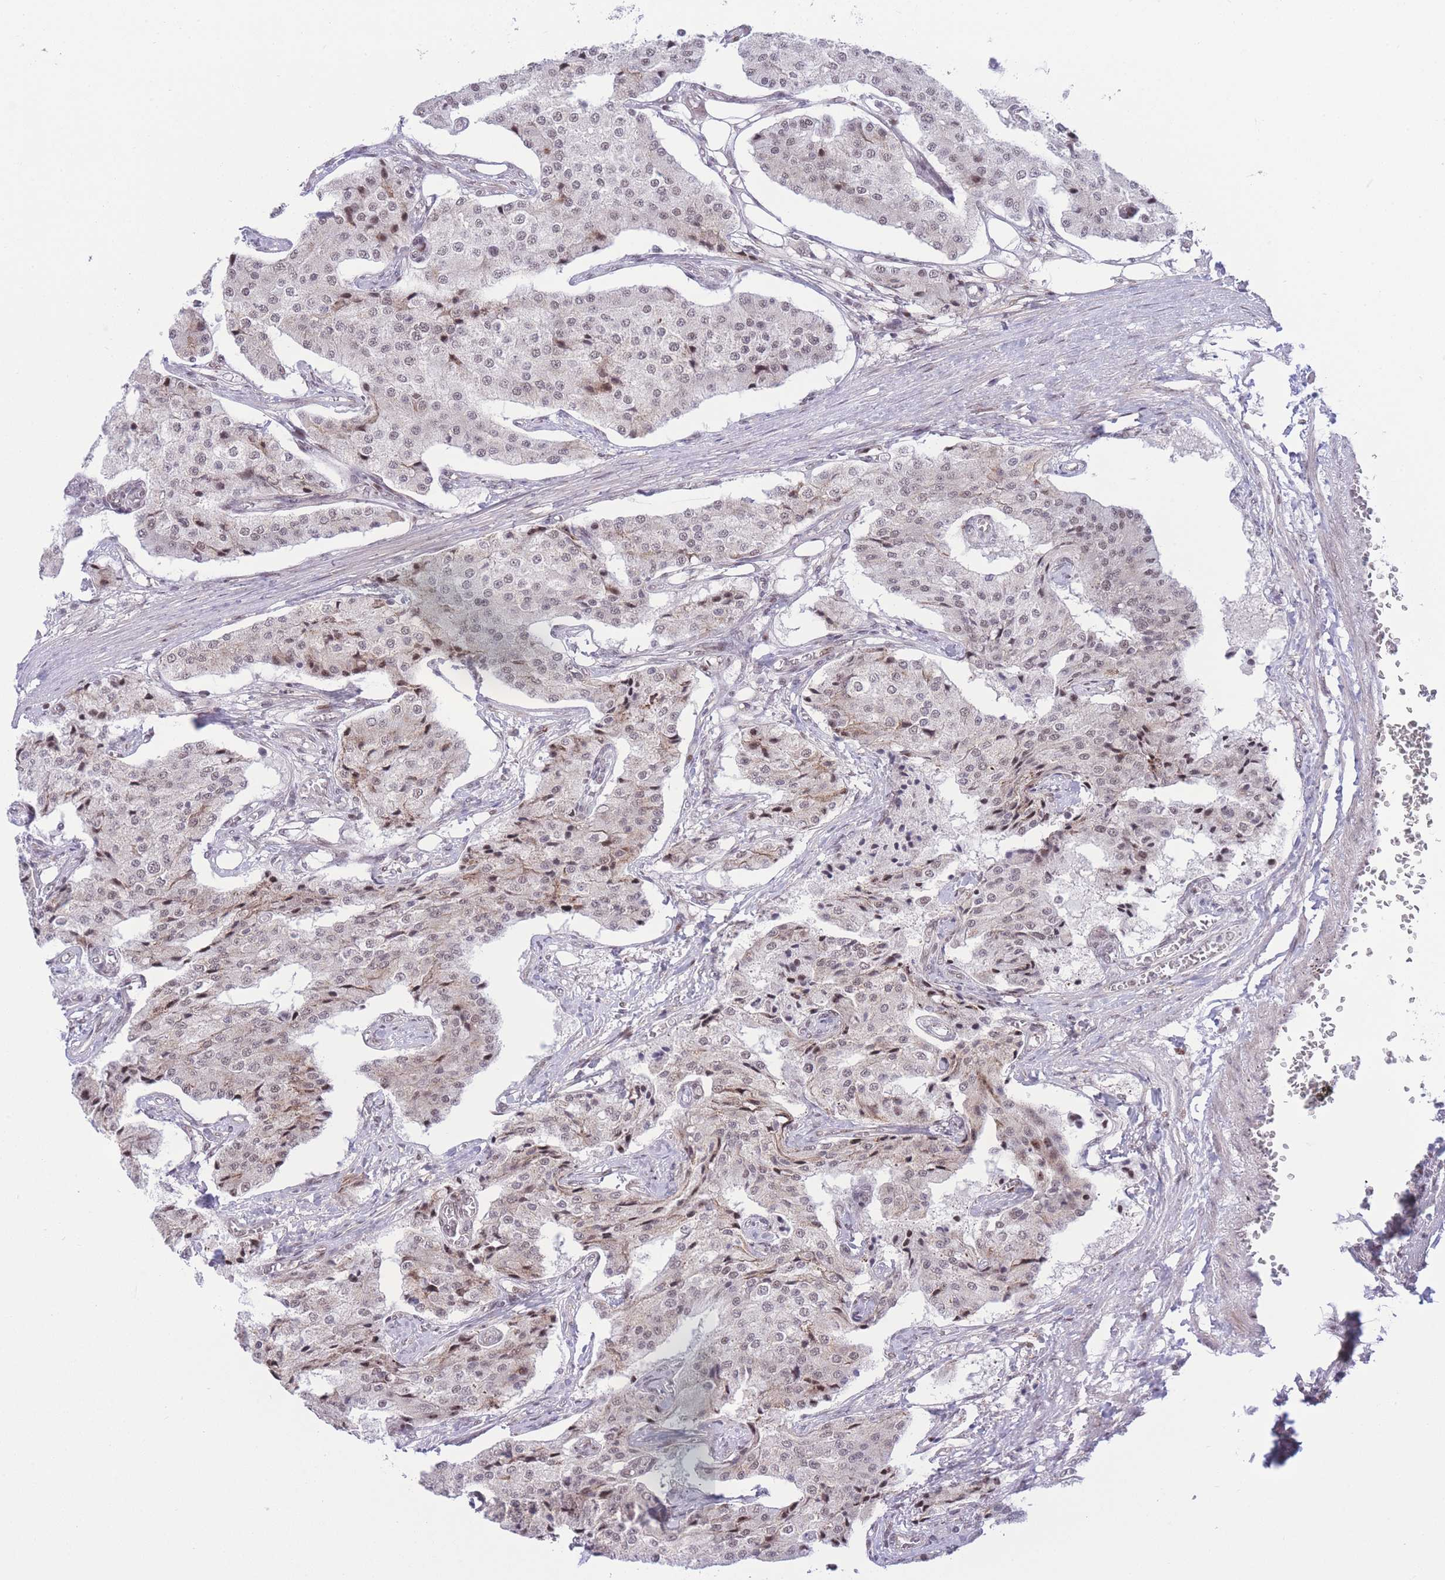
{"staining": {"intensity": "weak", "quantity": "25%-75%", "location": "nuclear"}, "tissue": "carcinoid", "cell_type": "Tumor cells", "image_type": "cancer", "snomed": [{"axis": "morphology", "description": "Carcinoid, malignant, NOS"}, {"axis": "topography", "description": "Colon"}], "caption": "This is an image of immunohistochemistry (IHC) staining of carcinoid (malignant), which shows weak expression in the nuclear of tumor cells.", "gene": "PCIF1", "patient": {"sex": "female", "age": 52}}